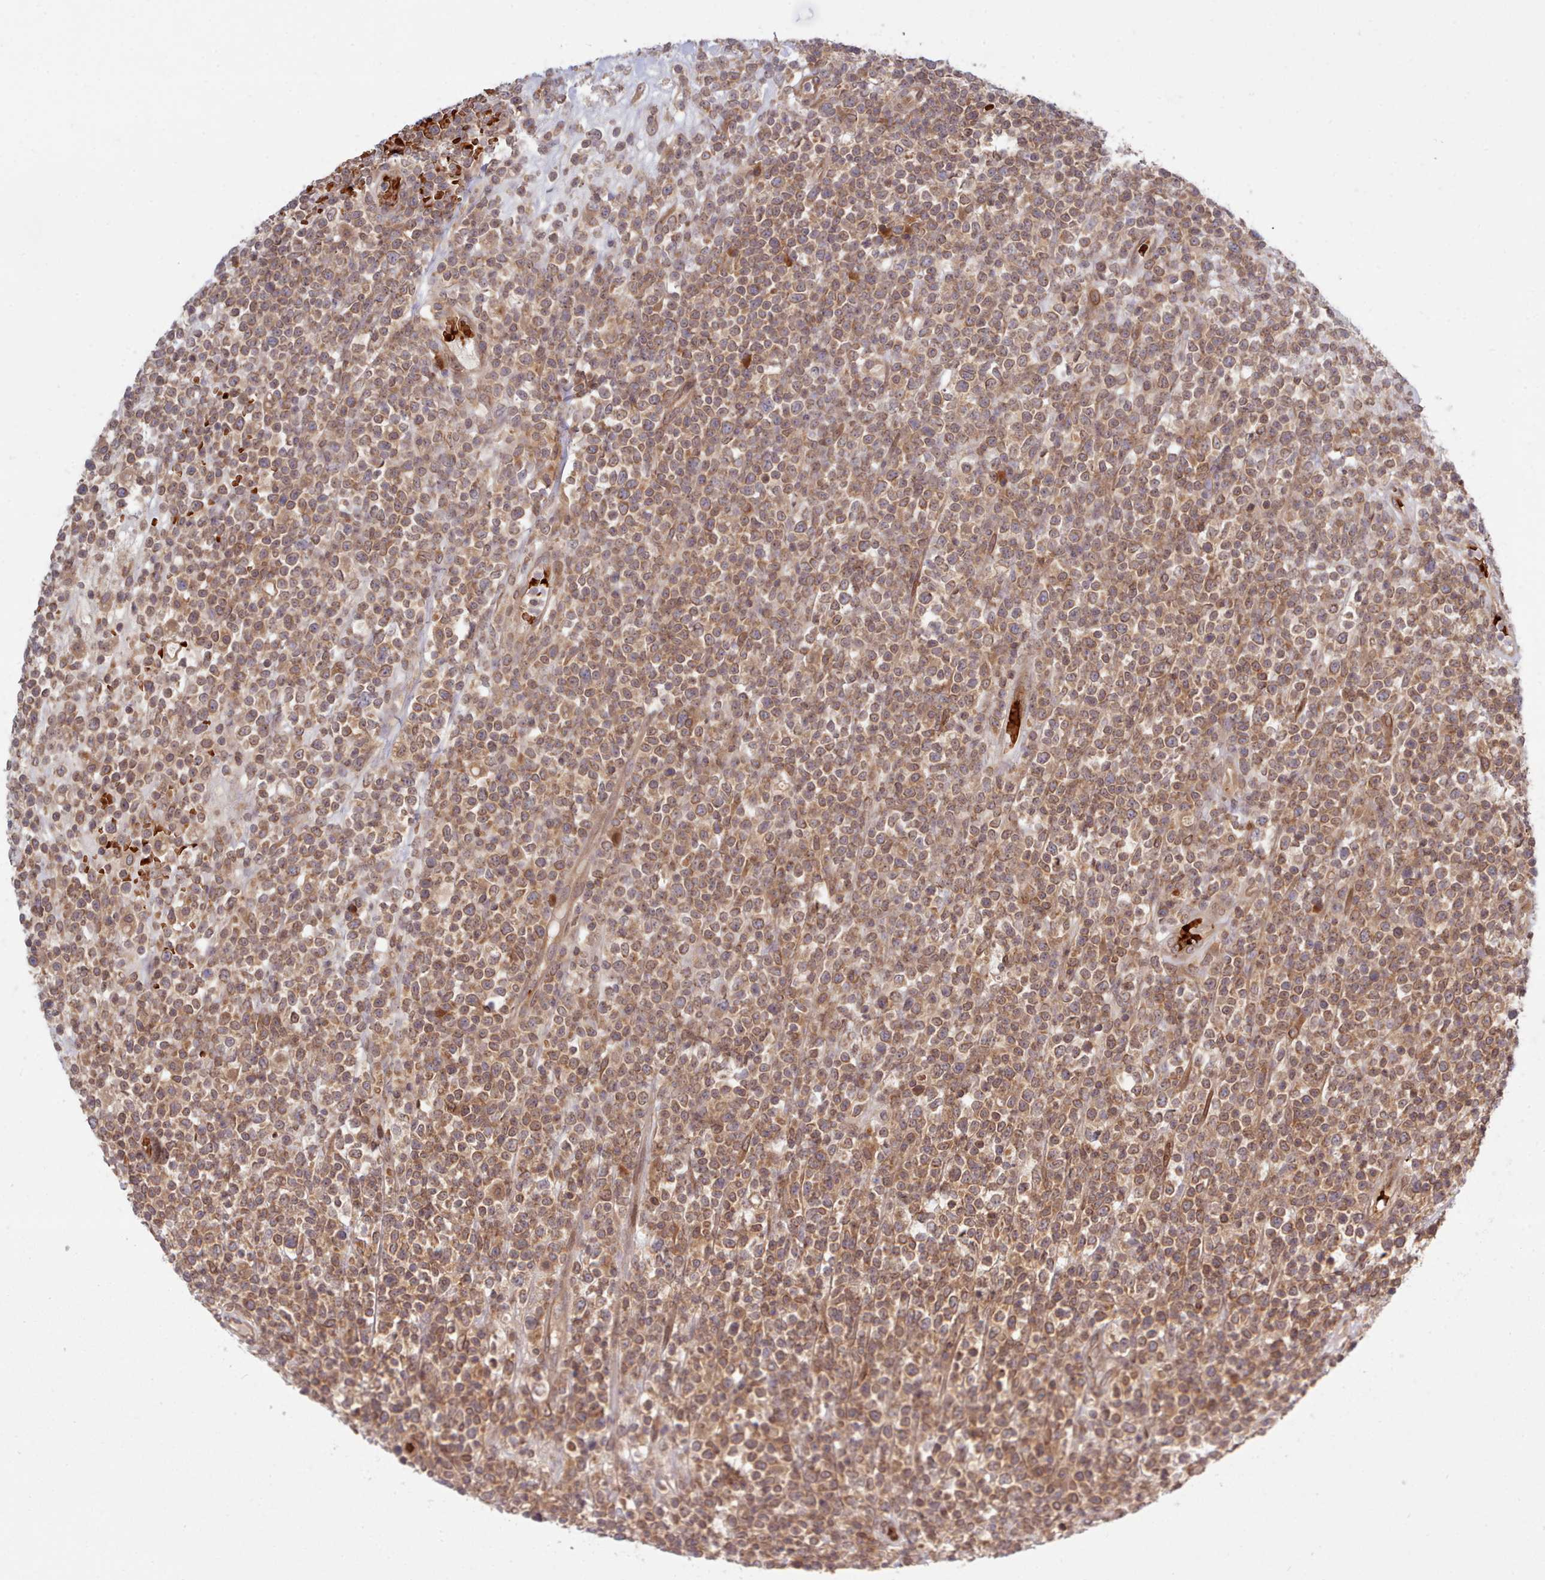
{"staining": {"intensity": "moderate", "quantity": ">75%", "location": "cytoplasmic/membranous,nuclear"}, "tissue": "lymphoma", "cell_type": "Tumor cells", "image_type": "cancer", "snomed": [{"axis": "morphology", "description": "Malignant lymphoma, non-Hodgkin's type, High grade"}, {"axis": "topography", "description": "Colon"}], "caption": "Moderate cytoplasmic/membranous and nuclear expression is seen in about >75% of tumor cells in lymphoma.", "gene": "UBE2G1", "patient": {"sex": "female", "age": 53}}